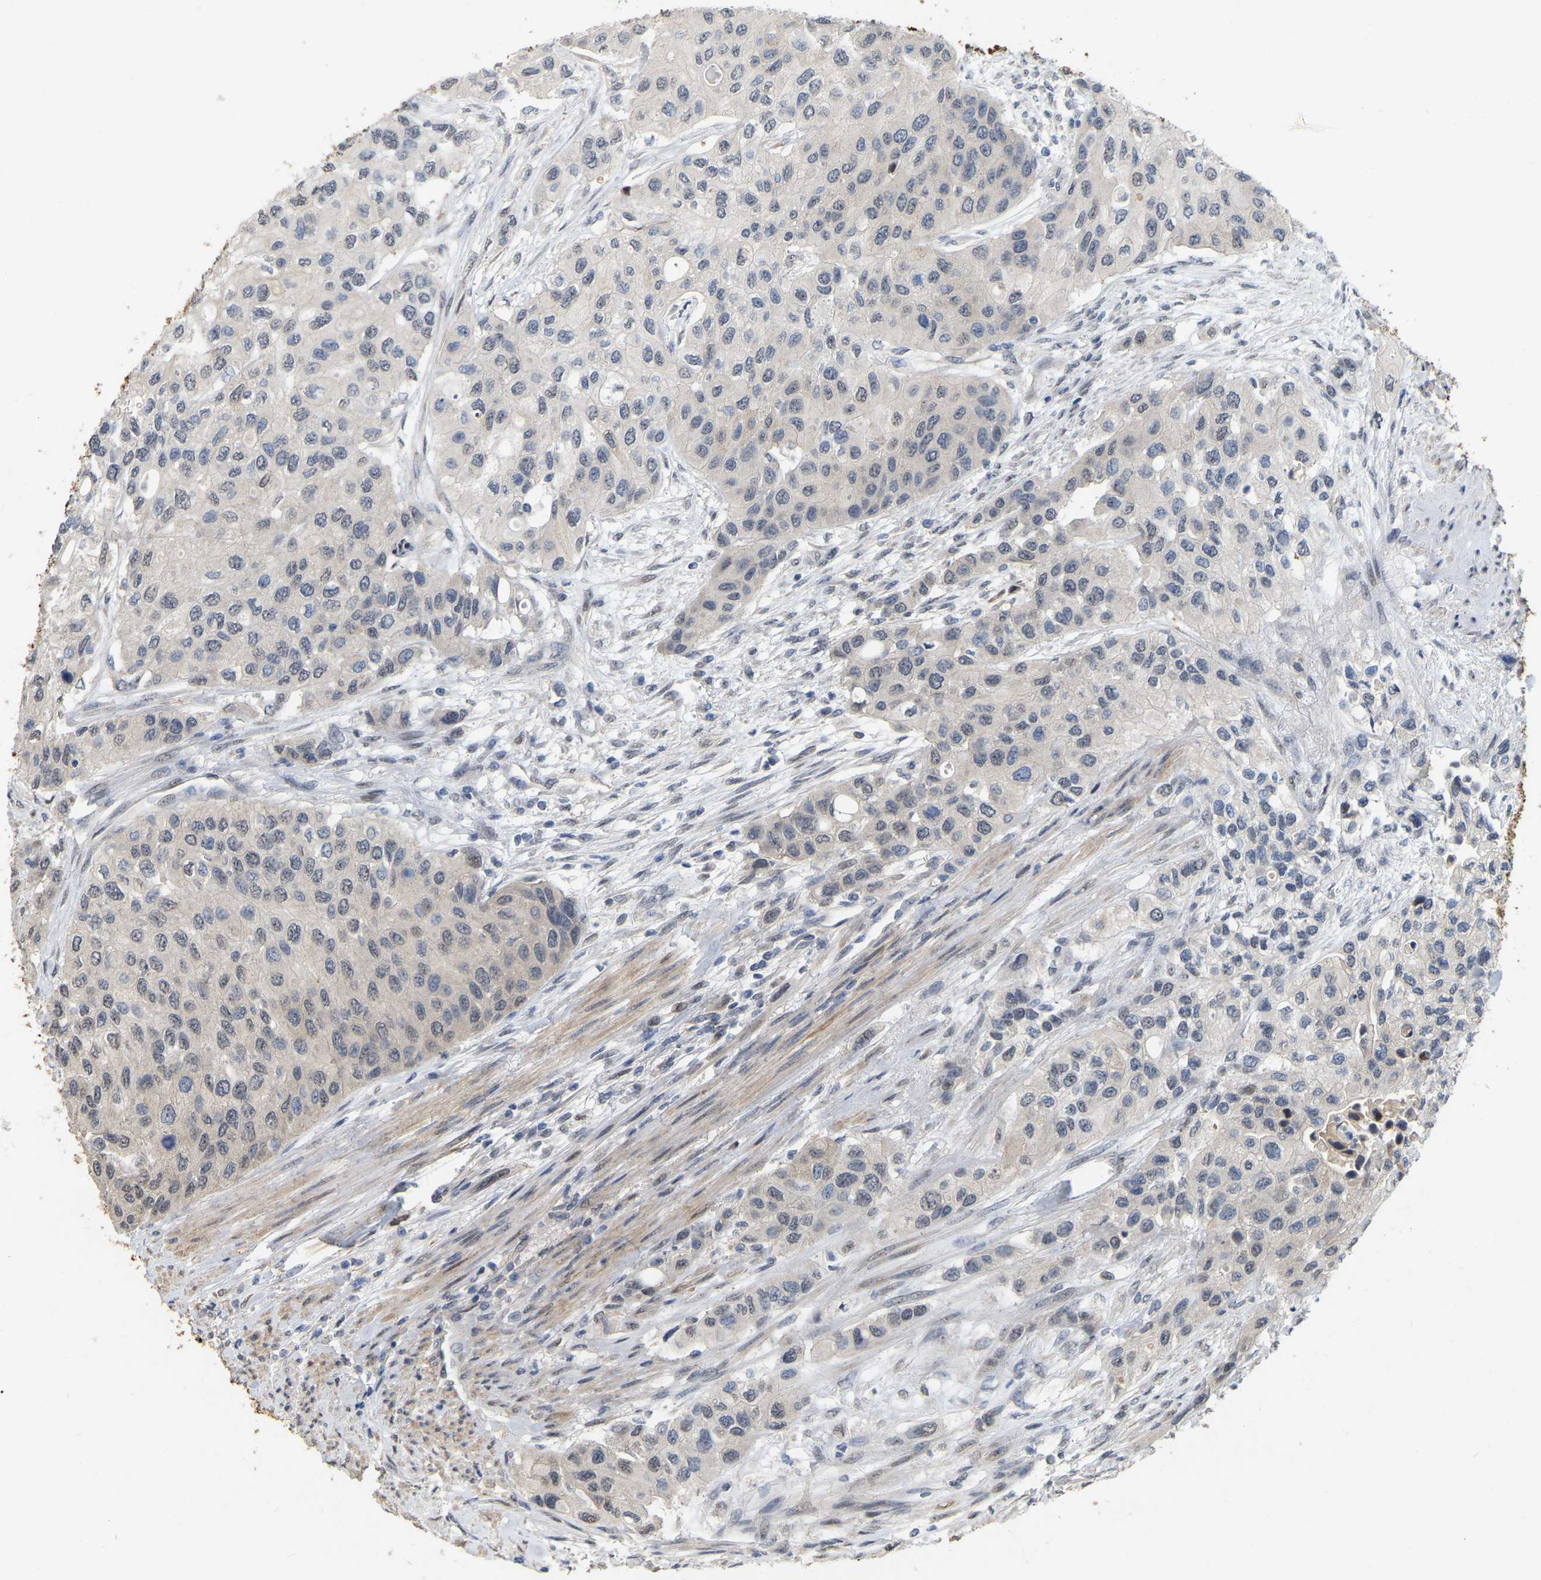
{"staining": {"intensity": "weak", "quantity": "<25%", "location": "nuclear"}, "tissue": "urothelial cancer", "cell_type": "Tumor cells", "image_type": "cancer", "snomed": [{"axis": "morphology", "description": "Urothelial carcinoma, High grade"}, {"axis": "topography", "description": "Urinary bladder"}], "caption": "Image shows no significant protein staining in tumor cells of urothelial carcinoma (high-grade). (DAB (3,3'-diaminobenzidine) IHC with hematoxylin counter stain).", "gene": "RUVBL1", "patient": {"sex": "female", "age": 56}}